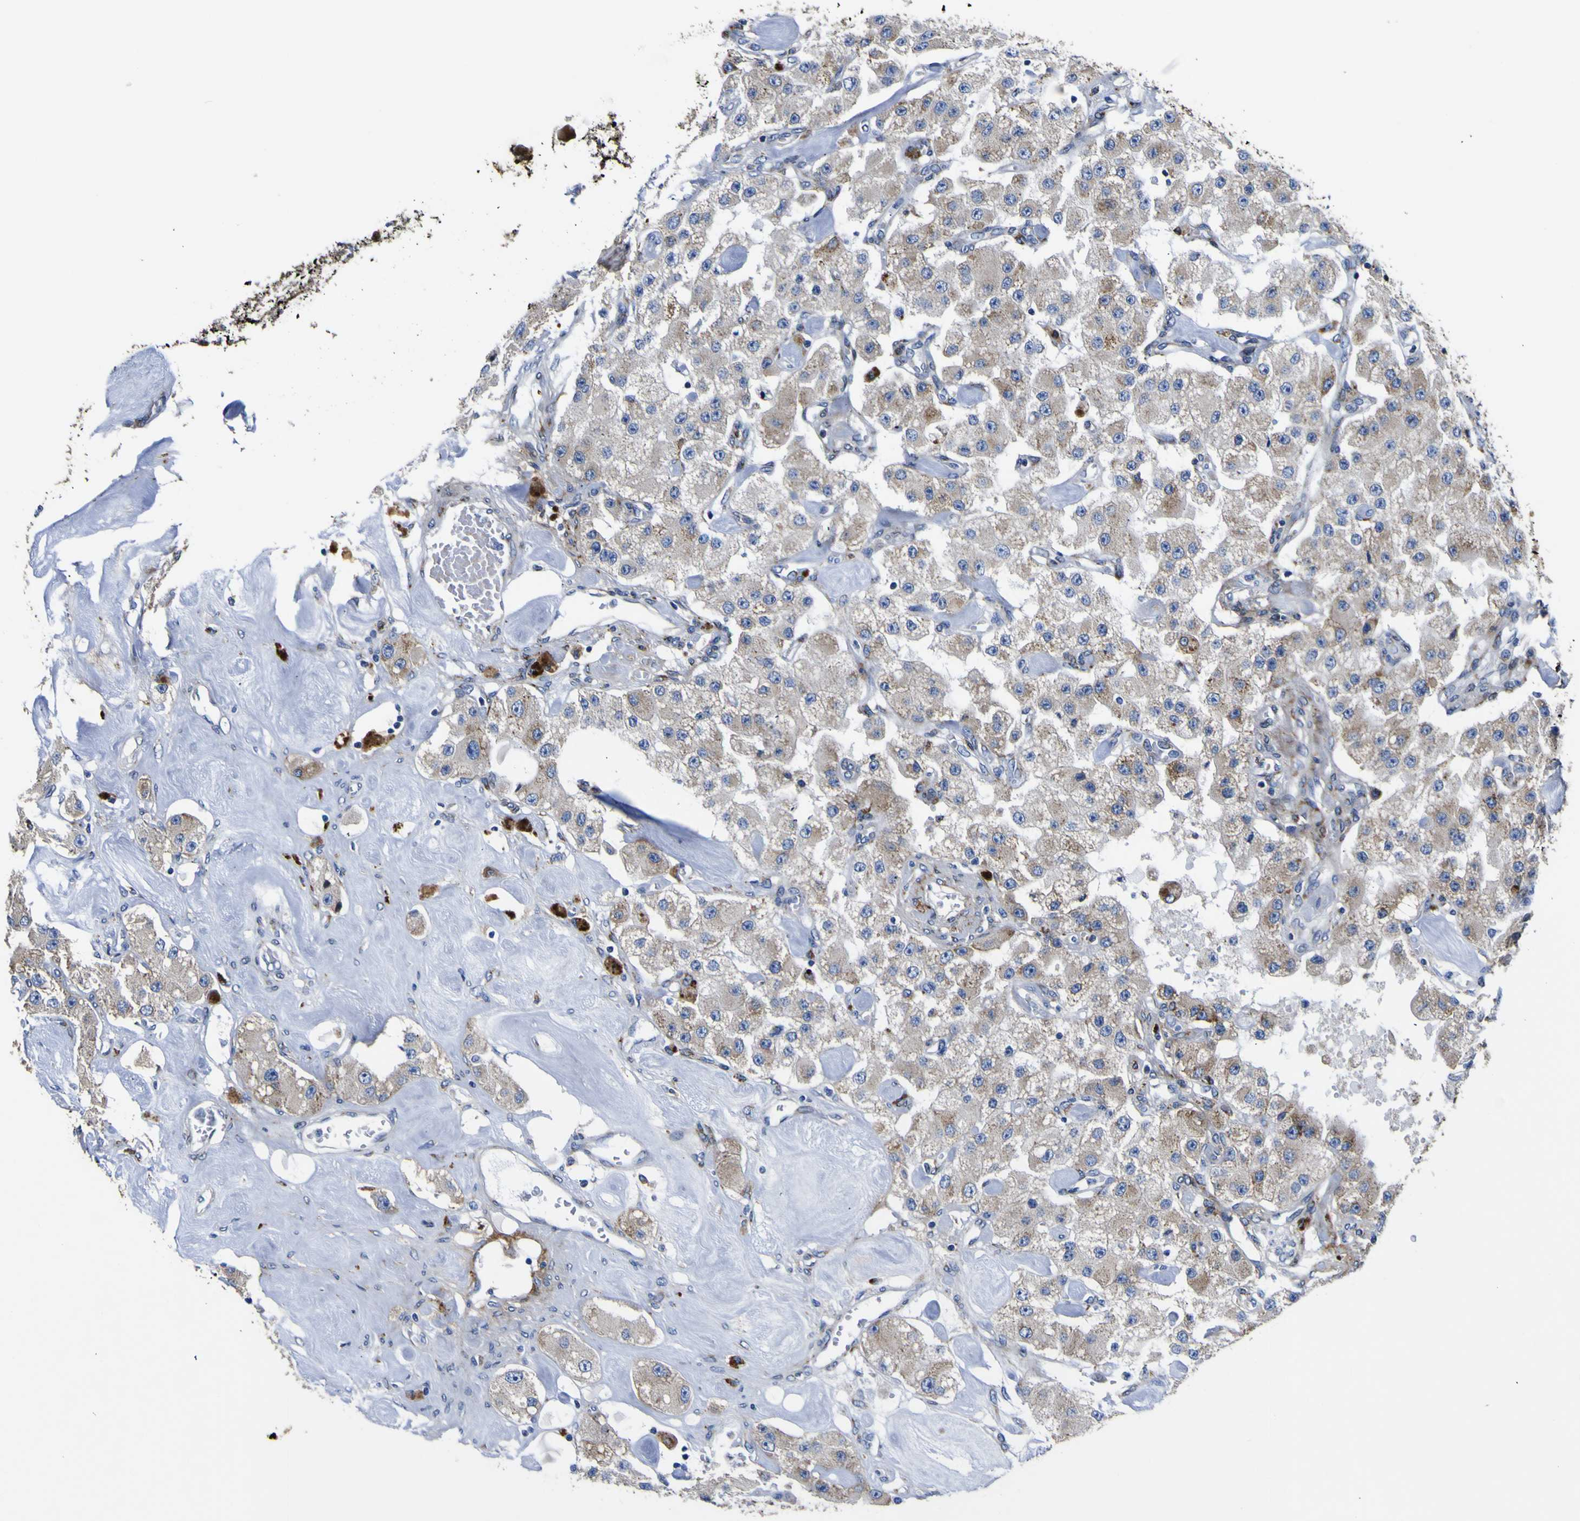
{"staining": {"intensity": "weak", "quantity": ">75%", "location": "cytoplasmic/membranous"}, "tissue": "carcinoid", "cell_type": "Tumor cells", "image_type": "cancer", "snomed": [{"axis": "morphology", "description": "Carcinoid, malignant, NOS"}, {"axis": "topography", "description": "Pancreas"}], "caption": "Protein analysis of carcinoid (malignant) tissue demonstrates weak cytoplasmic/membranous staining in about >75% of tumor cells. The staining was performed using DAB, with brown indicating positive protein expression. Nuclei are stained blue with hematoxylin.", "gene": "SCD", "patient": {"sex": "male", "age": 41}}